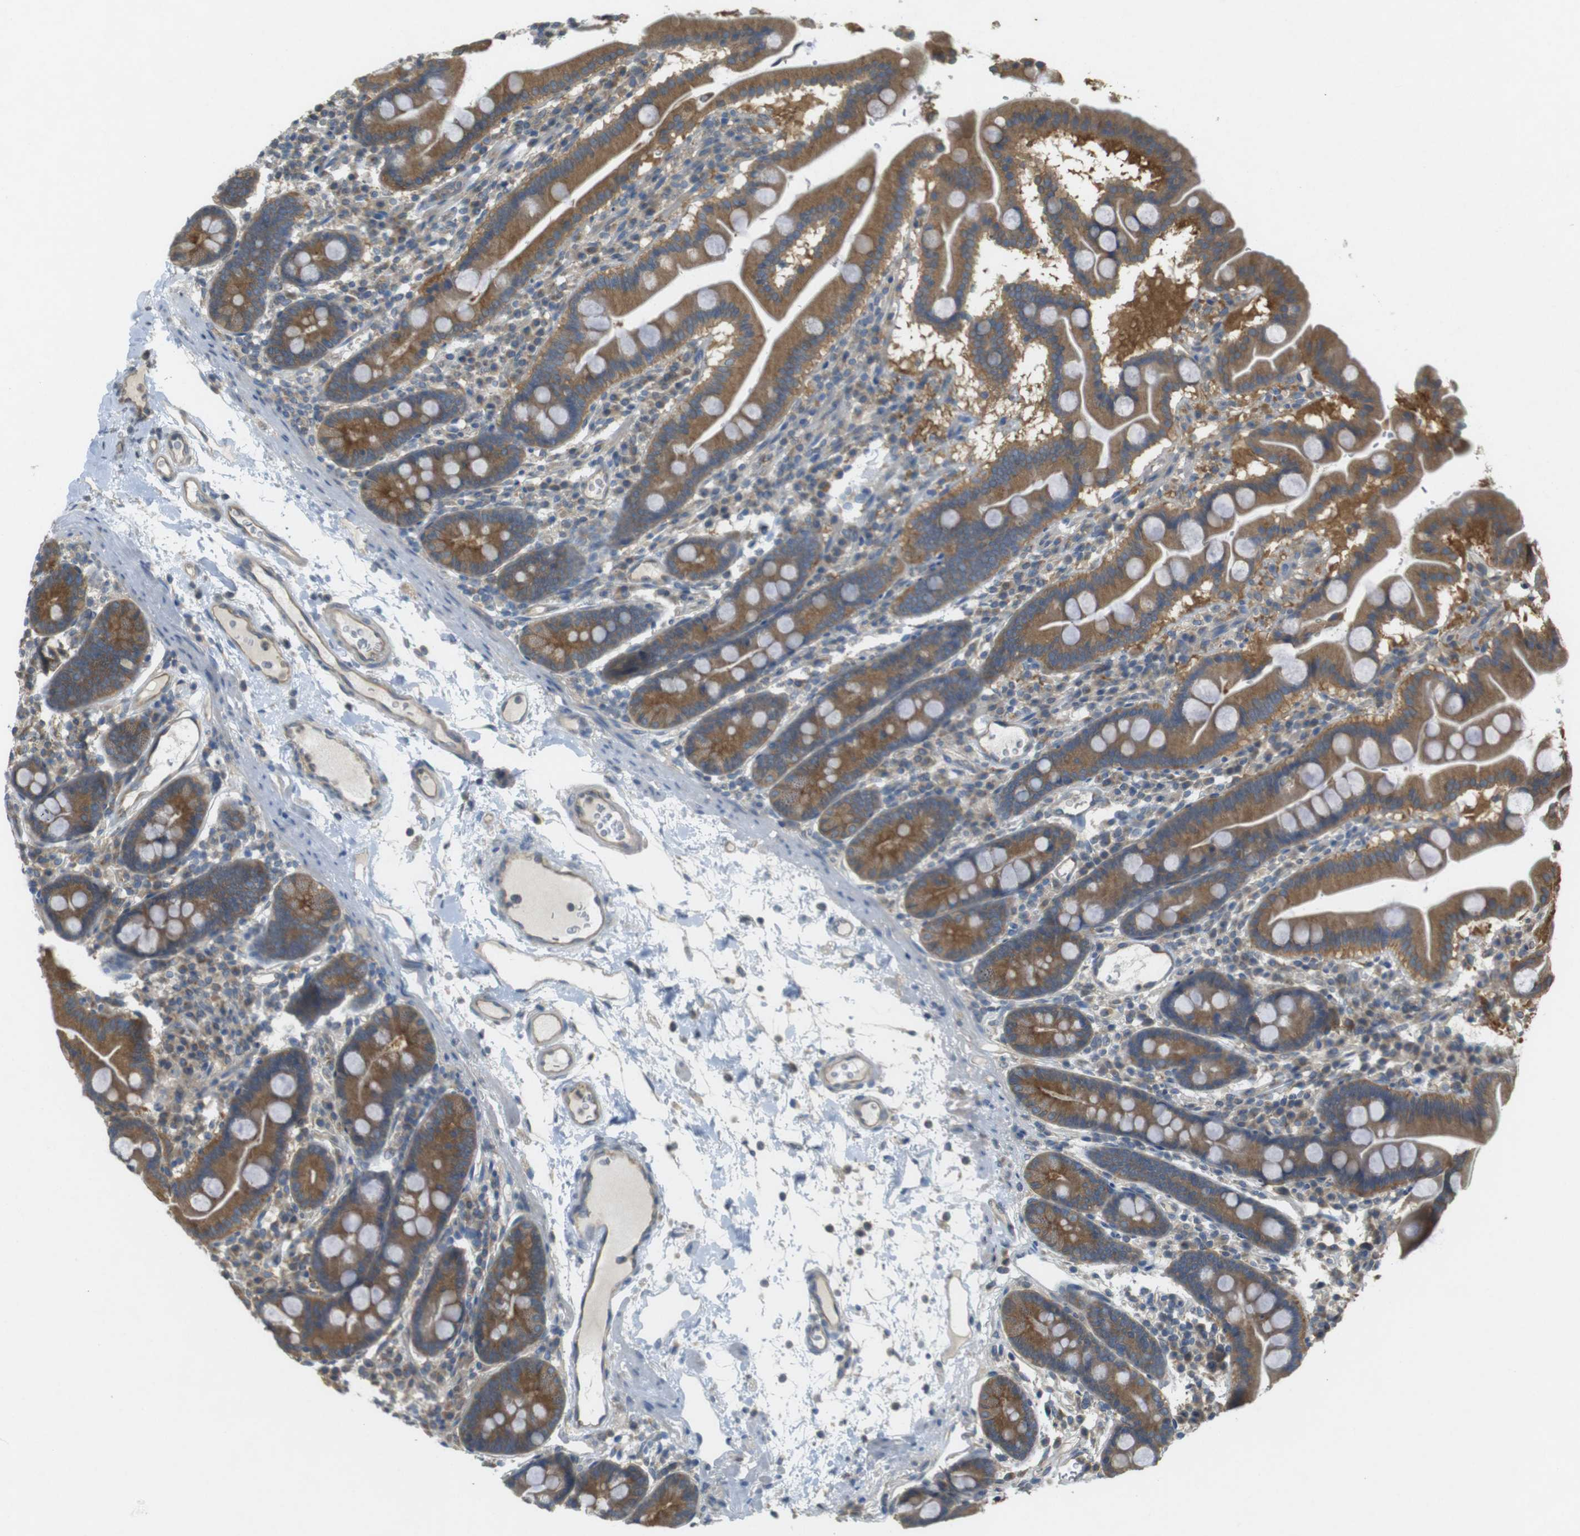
{"staining": {"intensity": "moderate", "quantity": ">75%", "location": "cytoplasmic/membranous"}, "tissue": "duodenum", "cell_type": "Glandular cells", "image_type": "normal", "snomed": [{"axis": "morphology", "description": "Normal tissue, NOS"}, {"axis": "topography", "description": "Duodenum"}], "caption": "A brown stain labels moderate cytoplasmic/membranous staining of a protein in glandular cells of normal duodenum.", "gene": "KIF5B", "patient": {"sex": "male", "age": 50}}